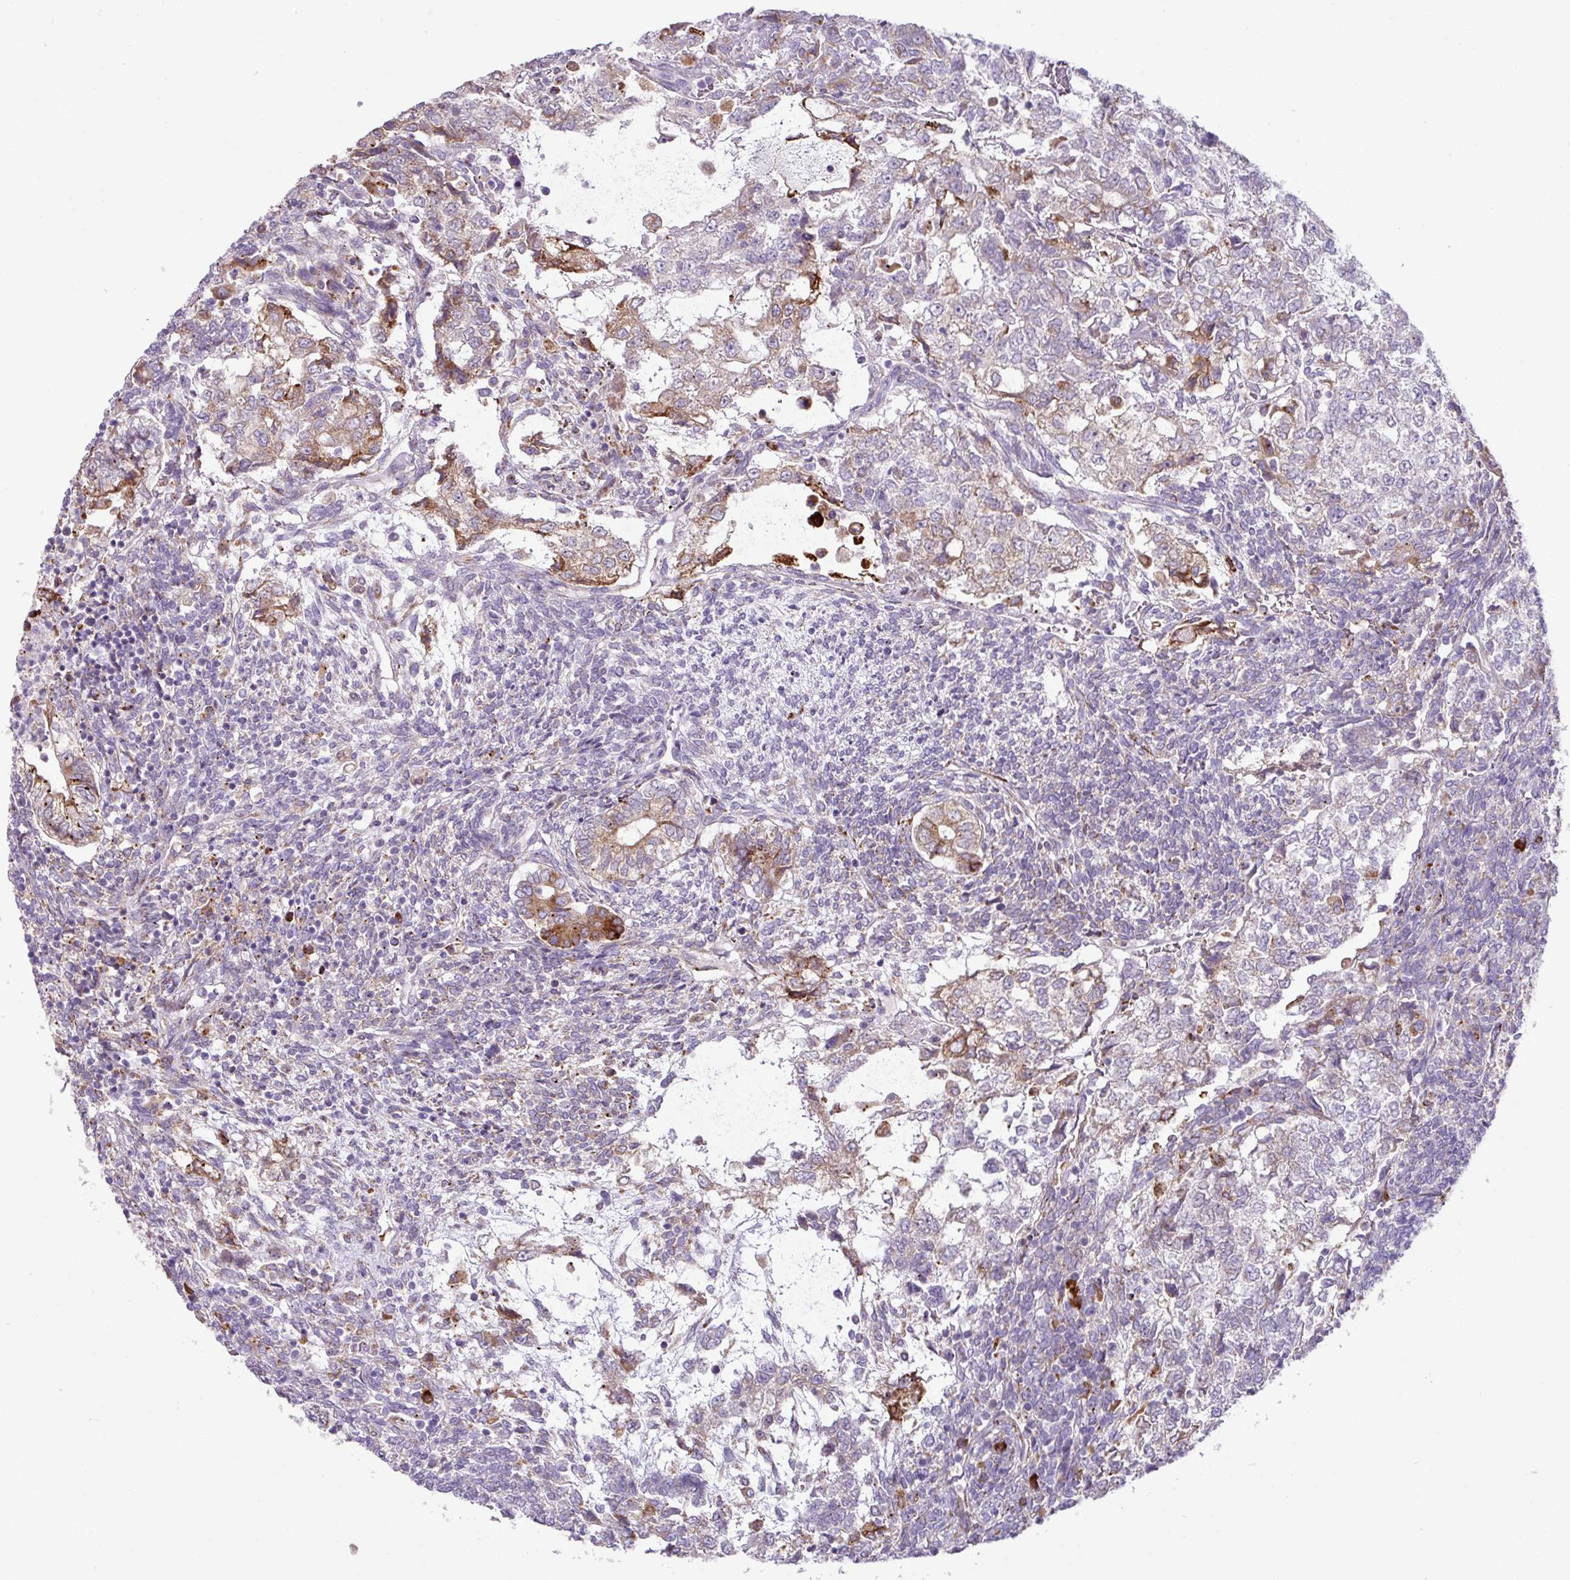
{"staining": {"intensity": "moderate", "quantity": "<25%", "location": "cytoplasmic/membranous"}, "tissue": "testis cancer", "cell_type": "Tumor cells", "image_type": "cancer", "snomed": [{"axis": "morphology", "description": "Carcinoma, Embryonal, NOS"}, {"axis": "topography", "description": "Testis"}], "caption": "Tumor cells exhibit moderate cytoplasmic/membranous staining in about <25% of cells in embryonal carcinoma (testis). The staining was performed using DAB, with brown indicating positive protein expression. Nuclei are stained blue with hematoxylin.", "gene": "RGS21", "patient": {"sex": "male", "age": 23}}